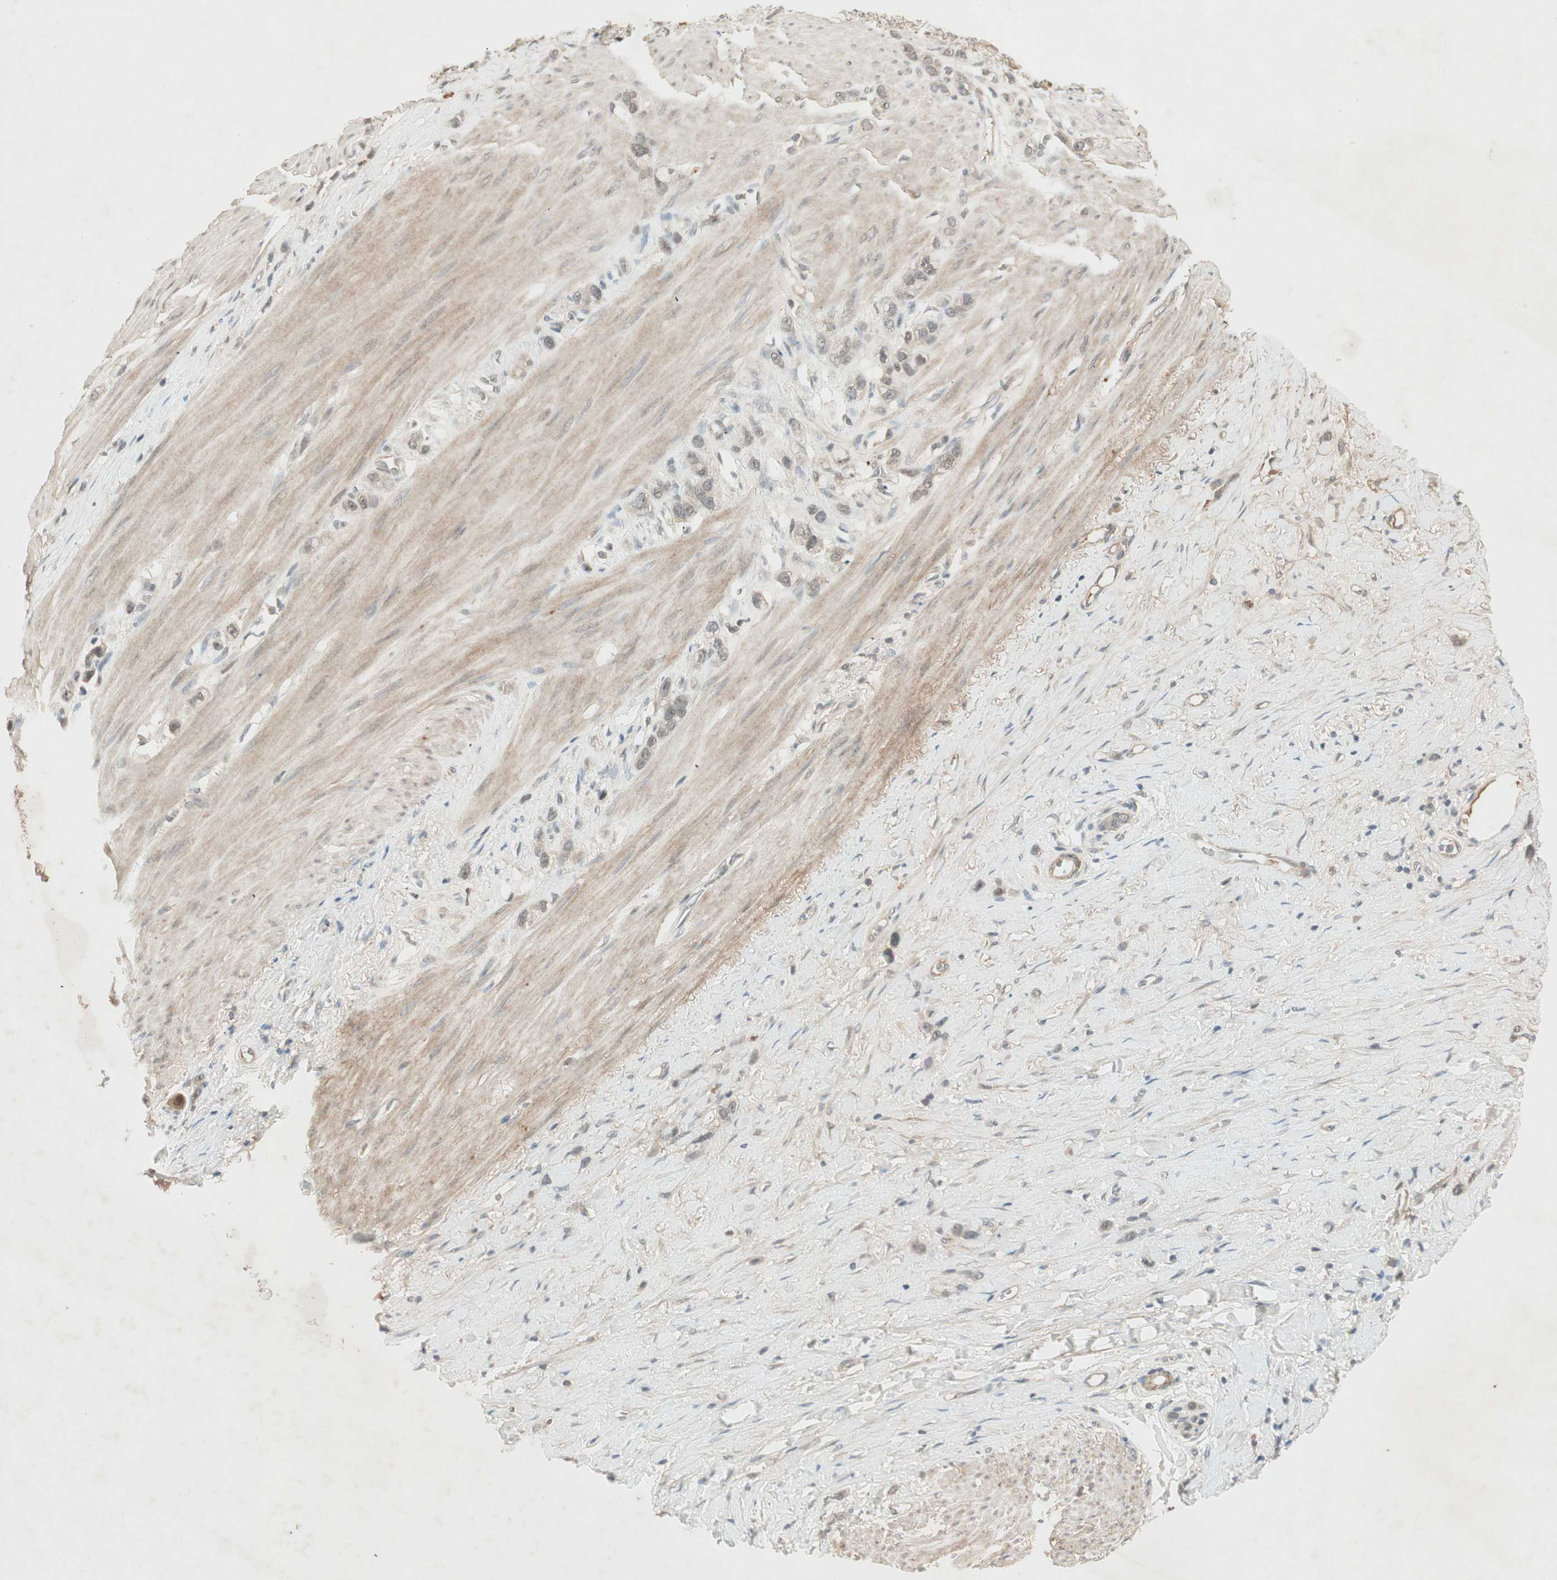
{"staining": {"intensity": "weak", "quantity": "25%-75%", "location": "nuclear"}, "tissue": "stomach cancer", "cell_type": "Tumor cells", "image_type": "cancer", "snomed": [{"axis": "morphology", "description": "Normal tissue, NOS"}, {"axis": "morphology", "description": "Adenocarcinoma, NOS"}, {"axis": "morphology", "description": "Adenocarcinoma, High grade"}, {"axis": "topography", "description": "Stomach, upper"}, {"axis": "topography", "description": "Stomach"}], "caption": "Protein analysis of high-grade adenocarcinoma (stomach) tissue demonstrates weak nuclear positivity in about 25%-75% of tumor cells.", "gene": "RNGTT", "patient": {"sex": "female", "age": 65}}